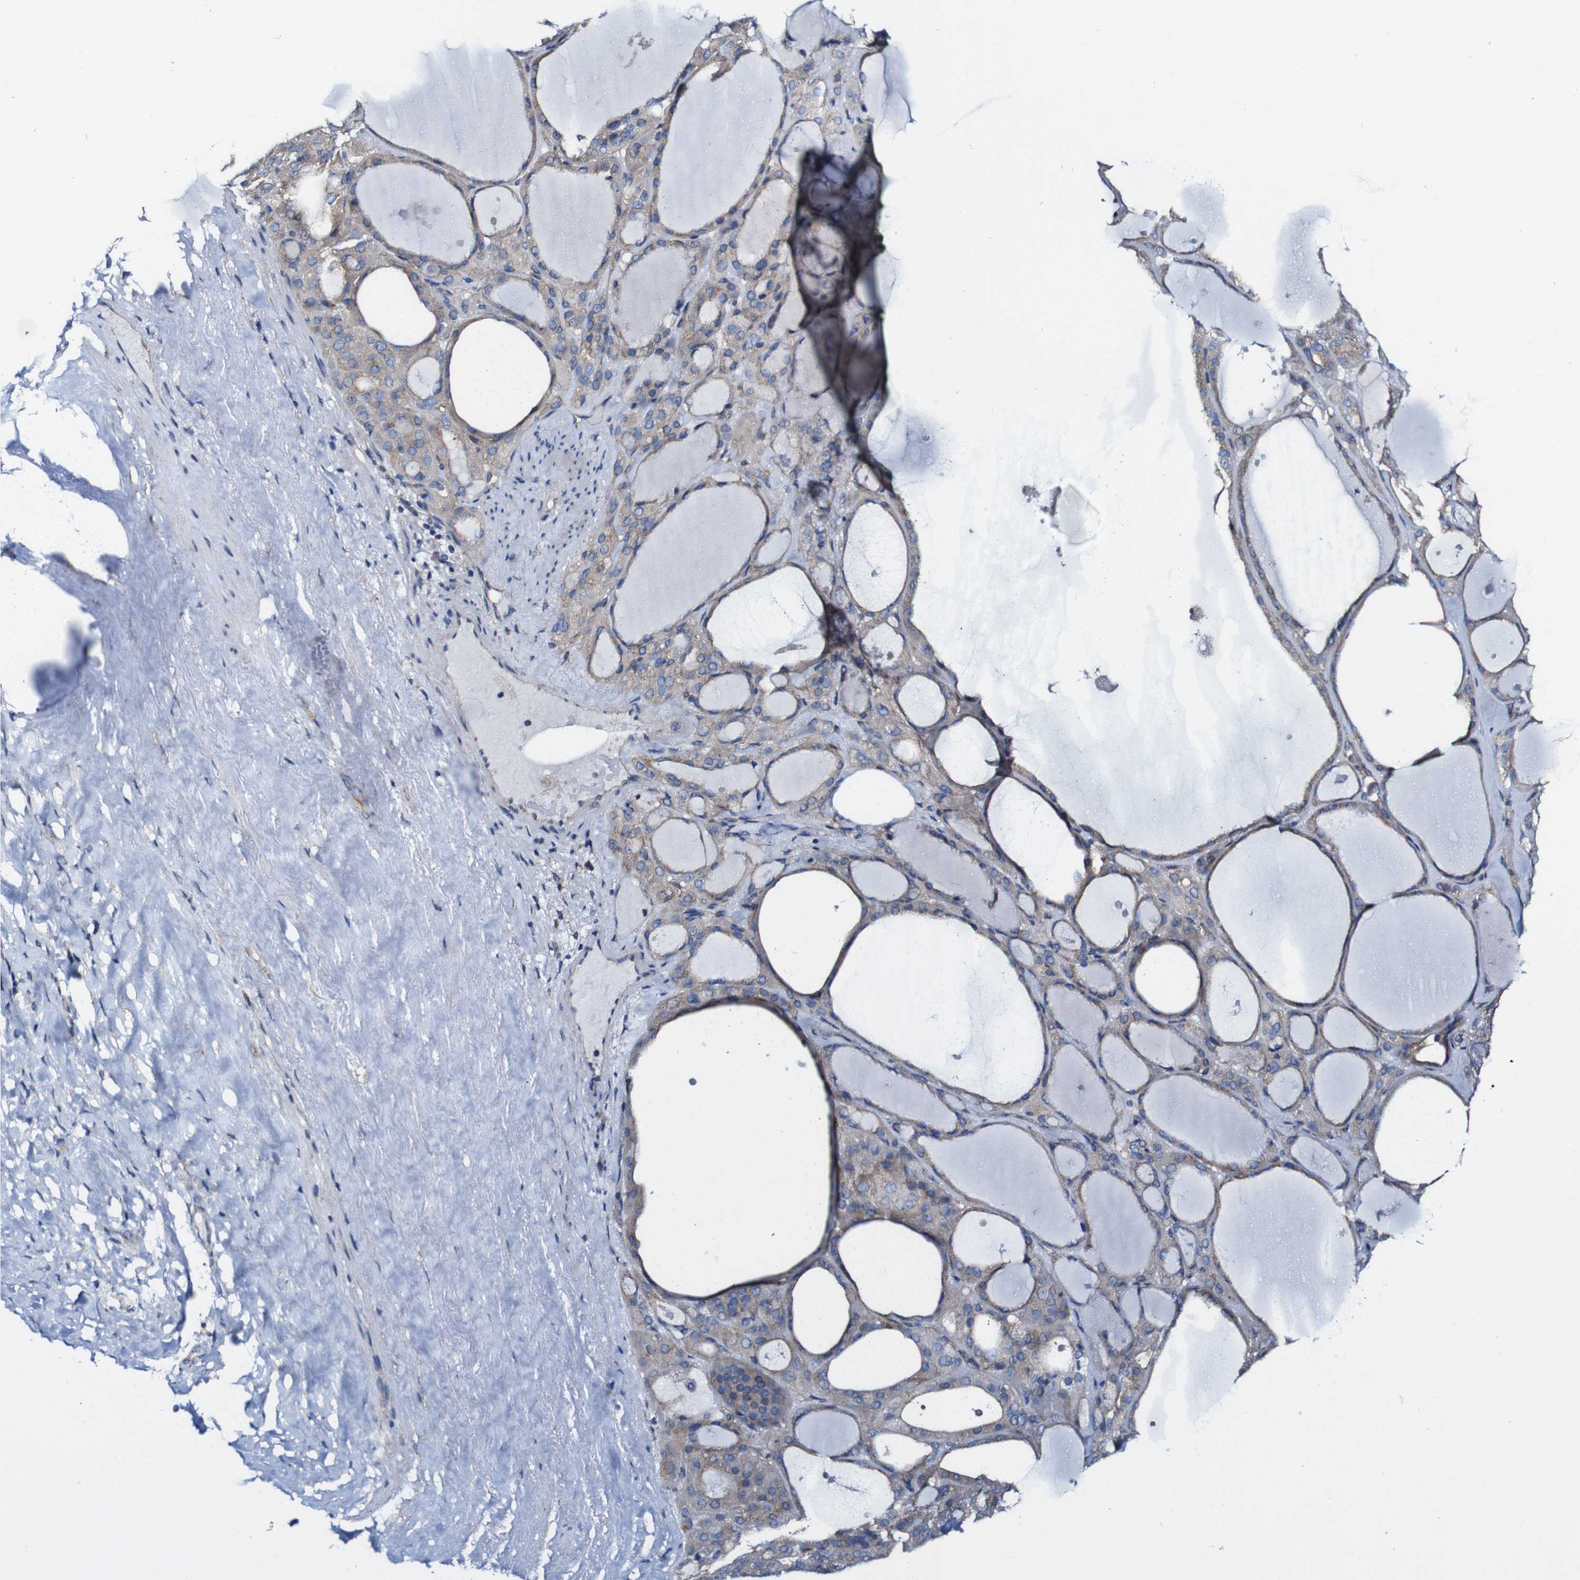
{"staining": {"intensity": "moderate", "quantity": ">75%", "location": "cytoplasmic/membranous"}, "tissue": "thyroid gland", "cell_type": "Glandular cells", "image_type": "normal", "snomed": [{"axis": "morphology", "description": "Normal tissue, NOS"}, {"axis": "morphology", "description": "Carcinoma, NOS"}, {"axis": "topography", "description": "Thyroid gland"}], "caption": "Immunohistochemistry micrograph of unremarkable human thyroid gland stained for a protein (brown), which shows medium levels of moderate cytoplasmic/membranous expression in approximately >75% of glandular cells.", "gene": "CSF1R", "patient": {"sex": "female", "age": 86}}